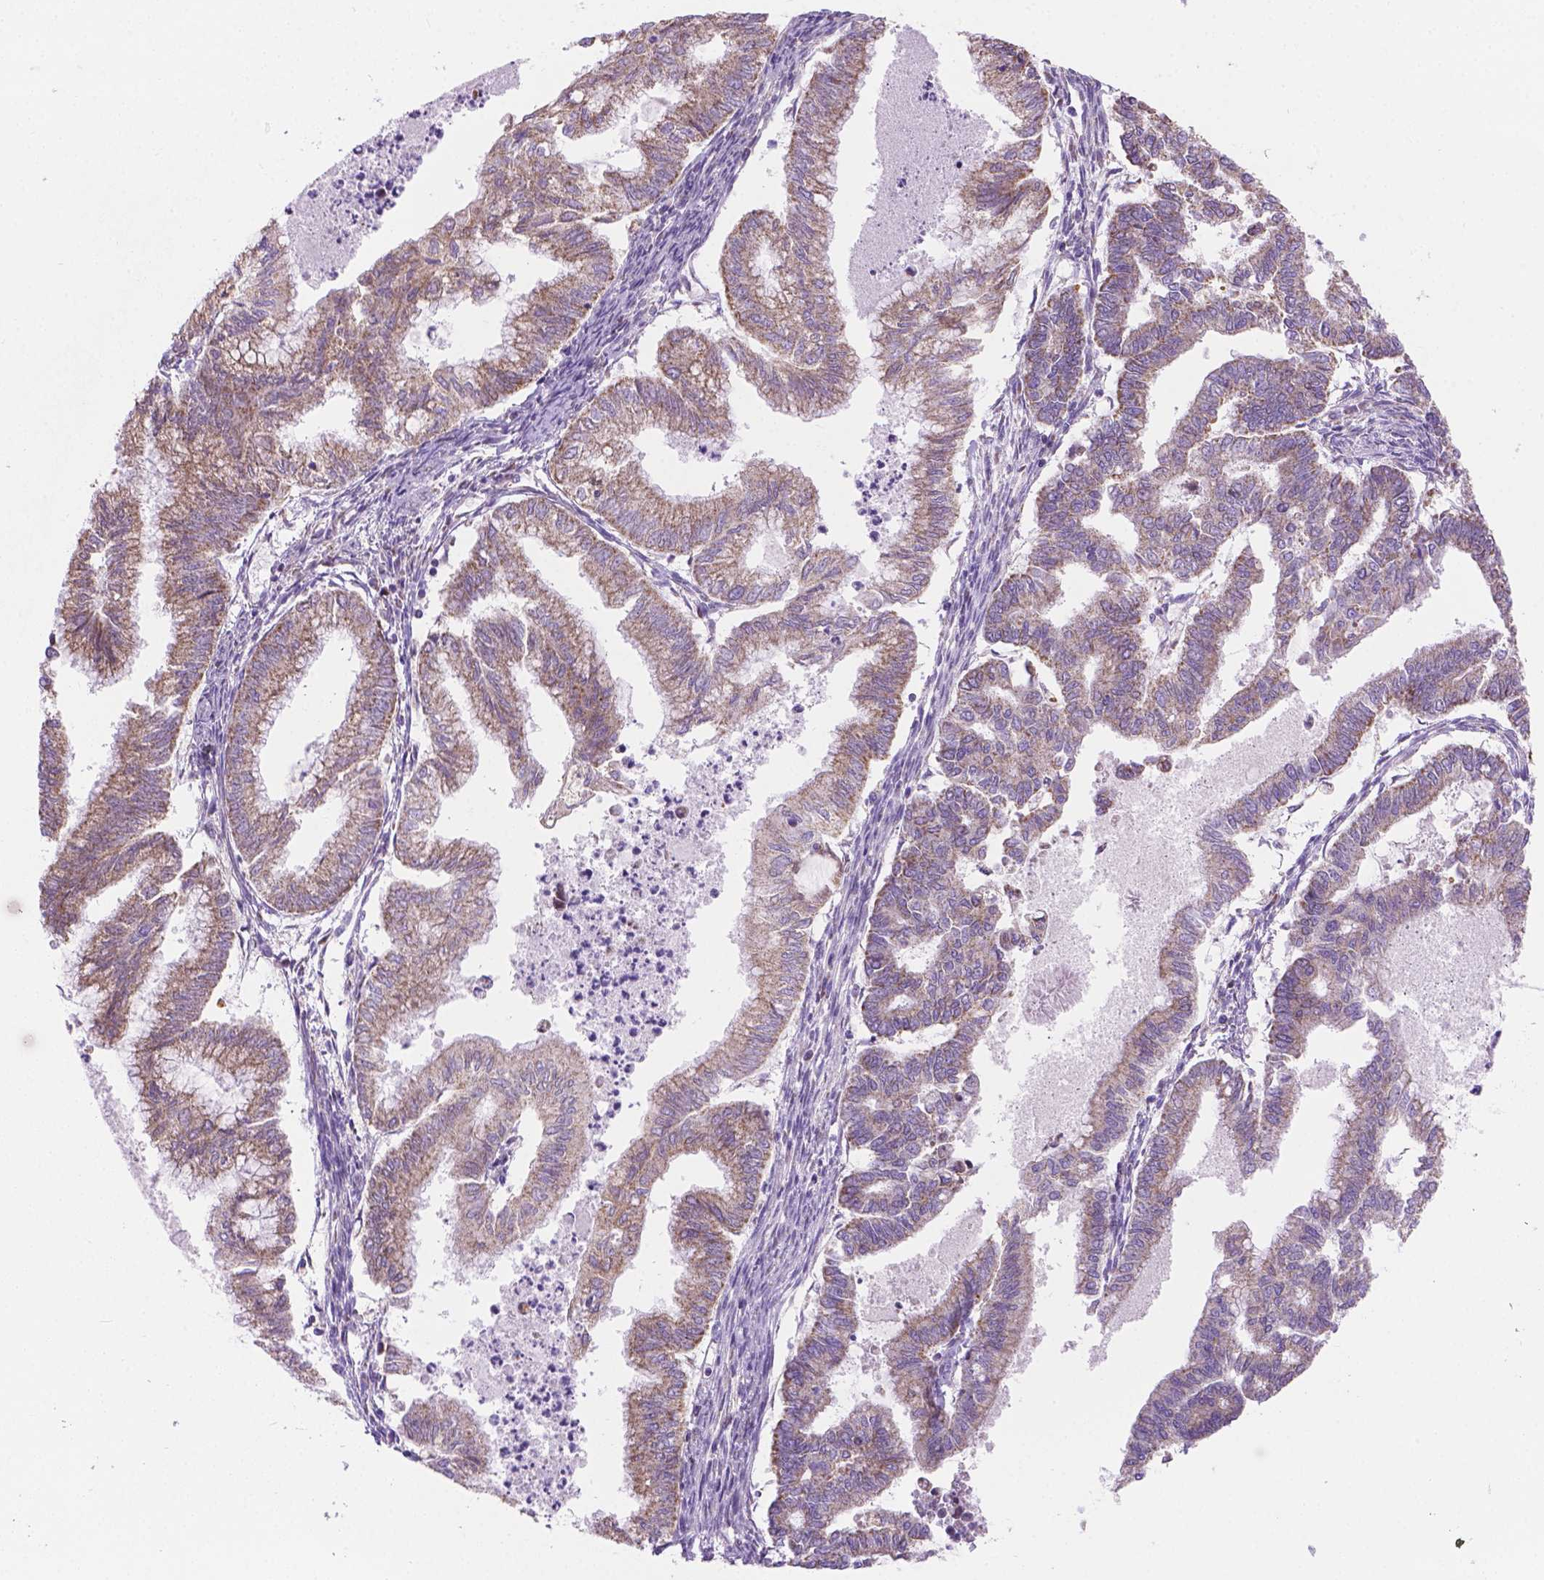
{"staining": {"intensity": "weak", "quantity": ">75%", "location": "cytoplasmic/membranous"}, "tissue": "endometrial cancer", "cell_type": "Tumor cells", "image_type": "cancer", "snomed": [{"axis": "morphology", "description": "Adenocarcinoma, NOS"}, {"axis": "topography", "description": "Endometrium"}], "caption": "Adenocarcinoma (endometrial) was stained to show a protein in brown. There is low levels of weak cytoplasmic/membranous positivity in approximately >75% of tumor cells.", "gene": "CSPG5", "patient": {"sex": "female", "age": 79}}